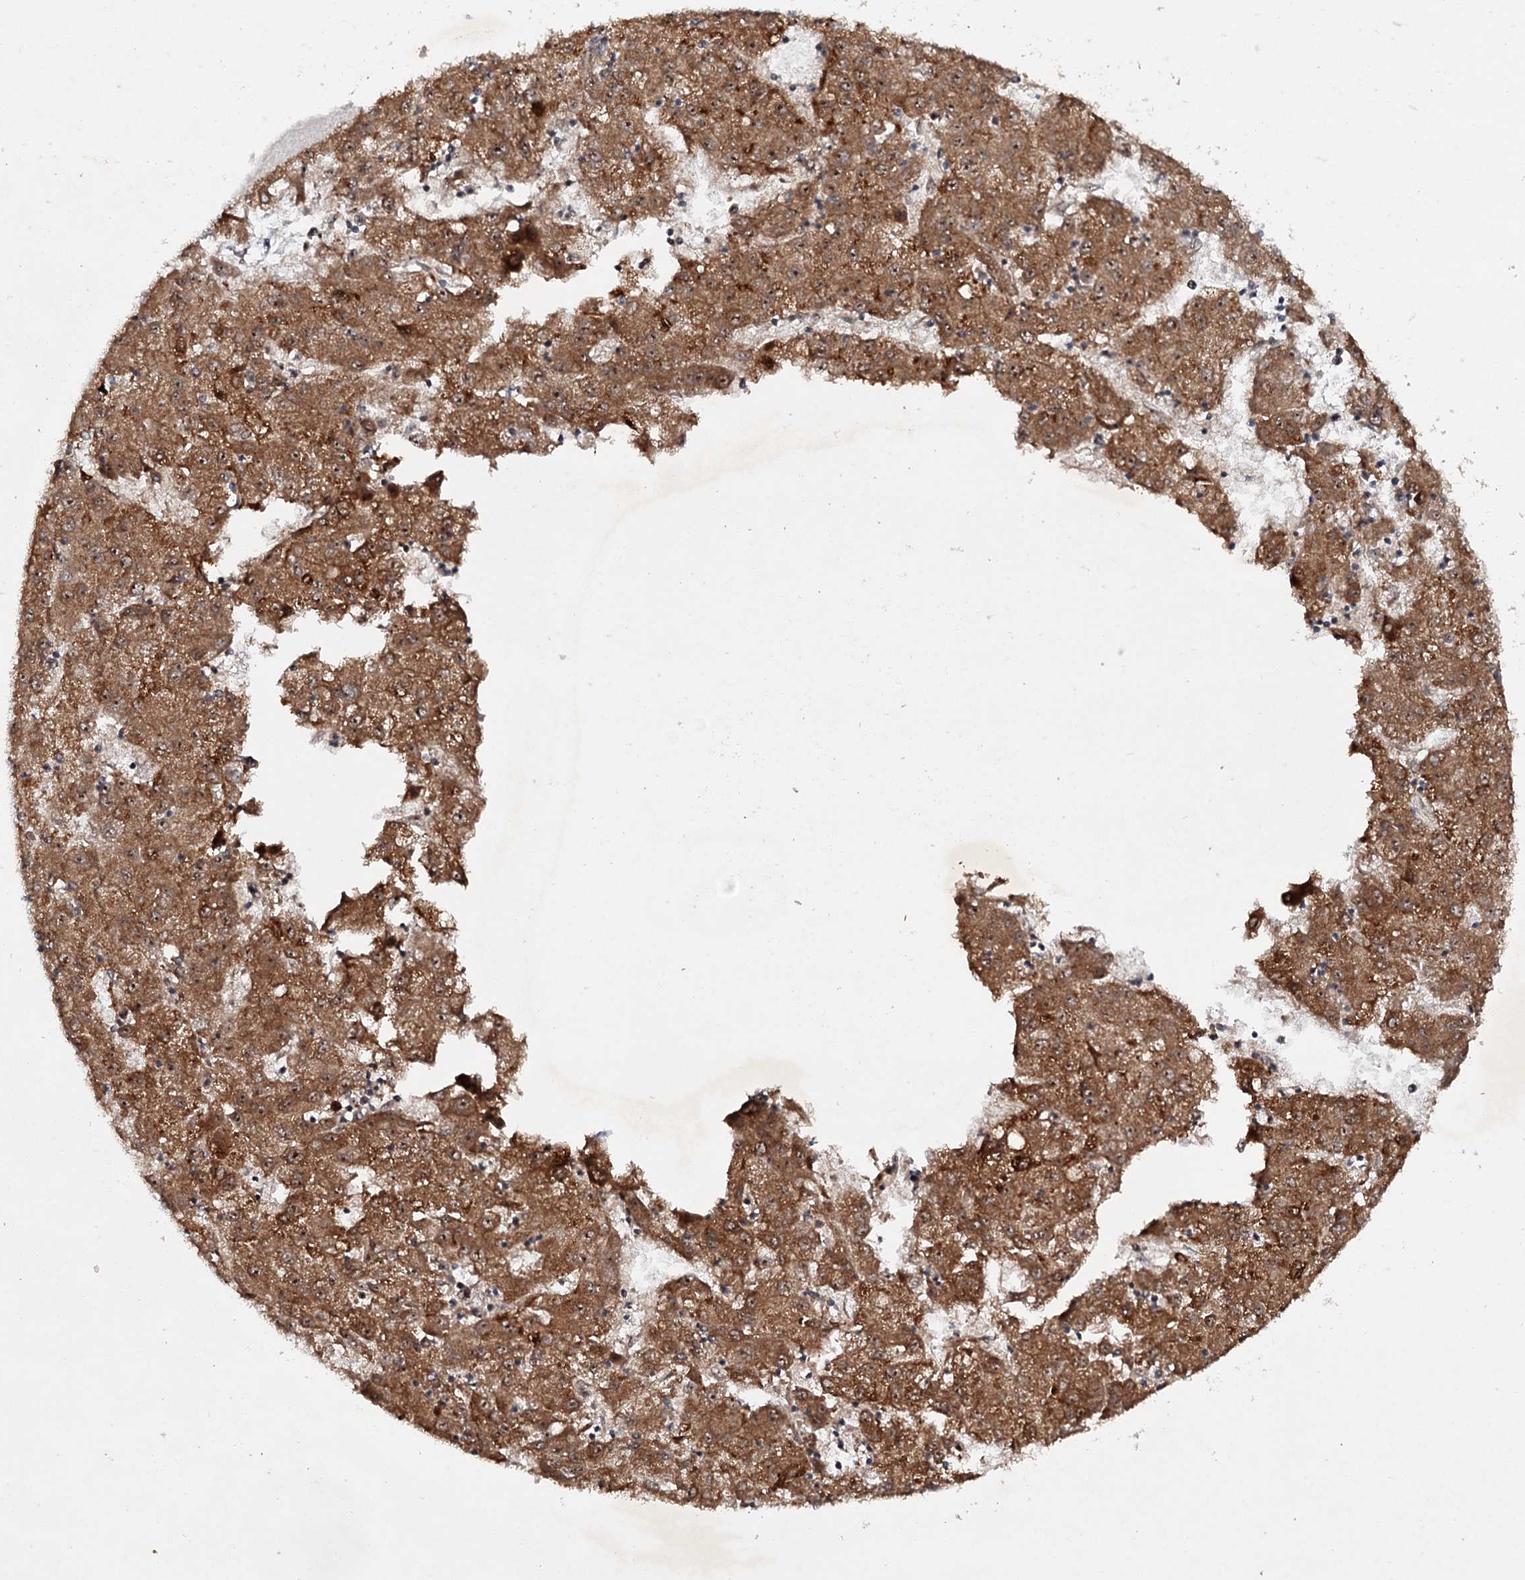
{"staining": {"intensity": "moderate", "quantity": ">75%", "location": "cytoplasmic/membranous,nuclear"}, "tissue": "liver cancer", "cell_type": "Tumor cells", "image_type": "cancer", "snomed": [{"axis": "morphology", "description": "Carcinoma, Hepatocellular, NOS"}, {"axis": "topography", "description": "Liver"}], "caption": "Immunohistochemistry photomicrograph of neoplastic tissue: hepatocellular carcinoma (liver) stained using IHC displays medium levels of moderate protein expression localized specifically in the cytoplasmic/membranous and nuclear of tumor cells, appearing as a cytoplasmic/membranous and nuclear brown color.", "gene": "BUD13", "patient": {"sex": "male", "age": 72}}